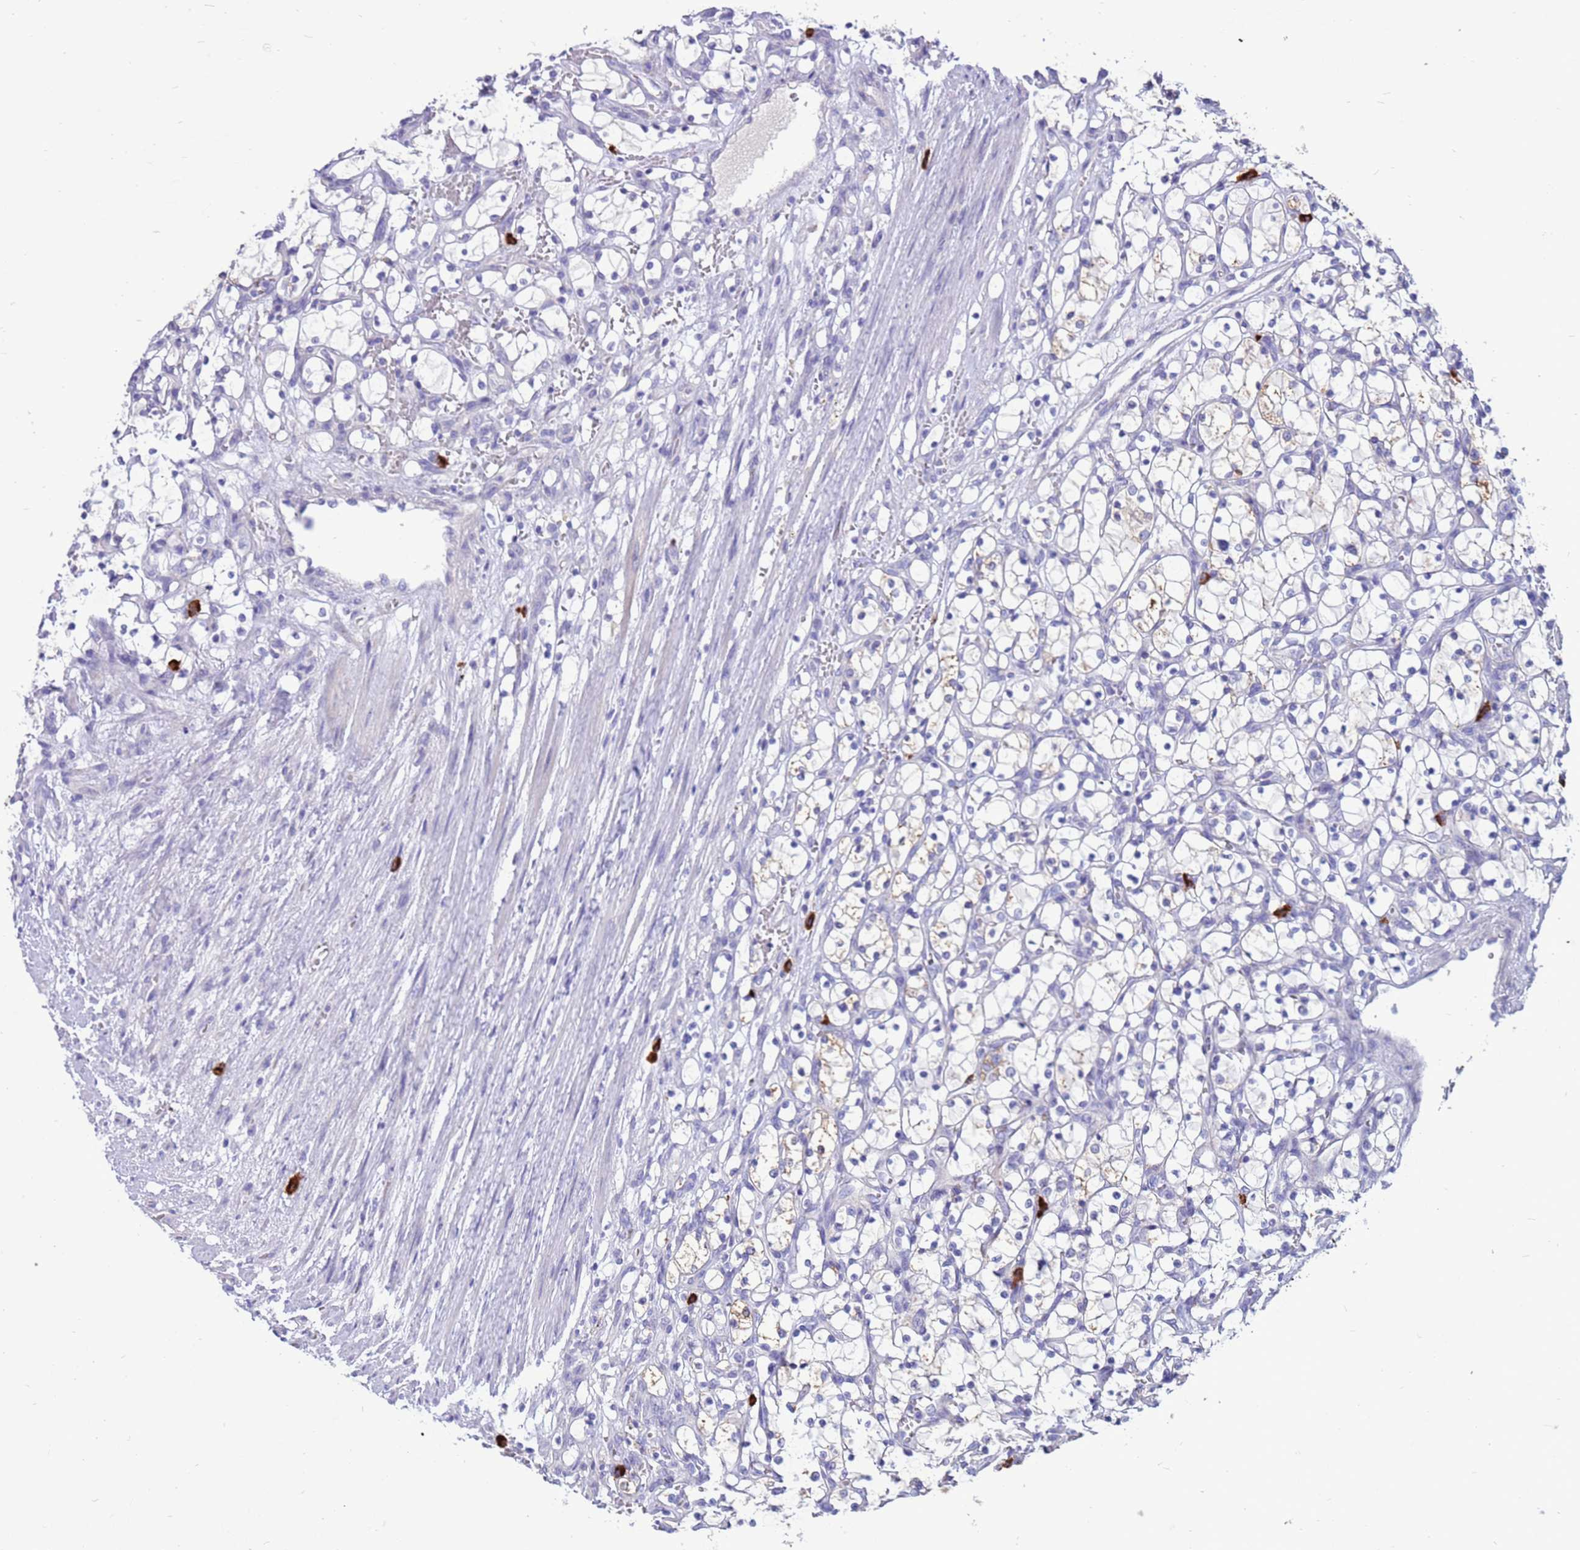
{"staining": {"intensity": "negative", "quantity": "none", "location": "none"}, "tissue": "renal cancer", "cell_type": "Tumor cells", "image_type": "cancer", "snomed": [{"axis": "morphology", "description": "Adenocarcinoma, NOS"}, {"axis": "topography", "description": "Kidney"}], "caption": "Immunohistochemistry image of human adenocarcinoma (renal) stained for a protein (brown), which shows no expression in tumor cells. (IHC, brightfield microscopy, high magnification).", "gene": "PDE10A", "patient": {"sex": "female", "age": 69}}